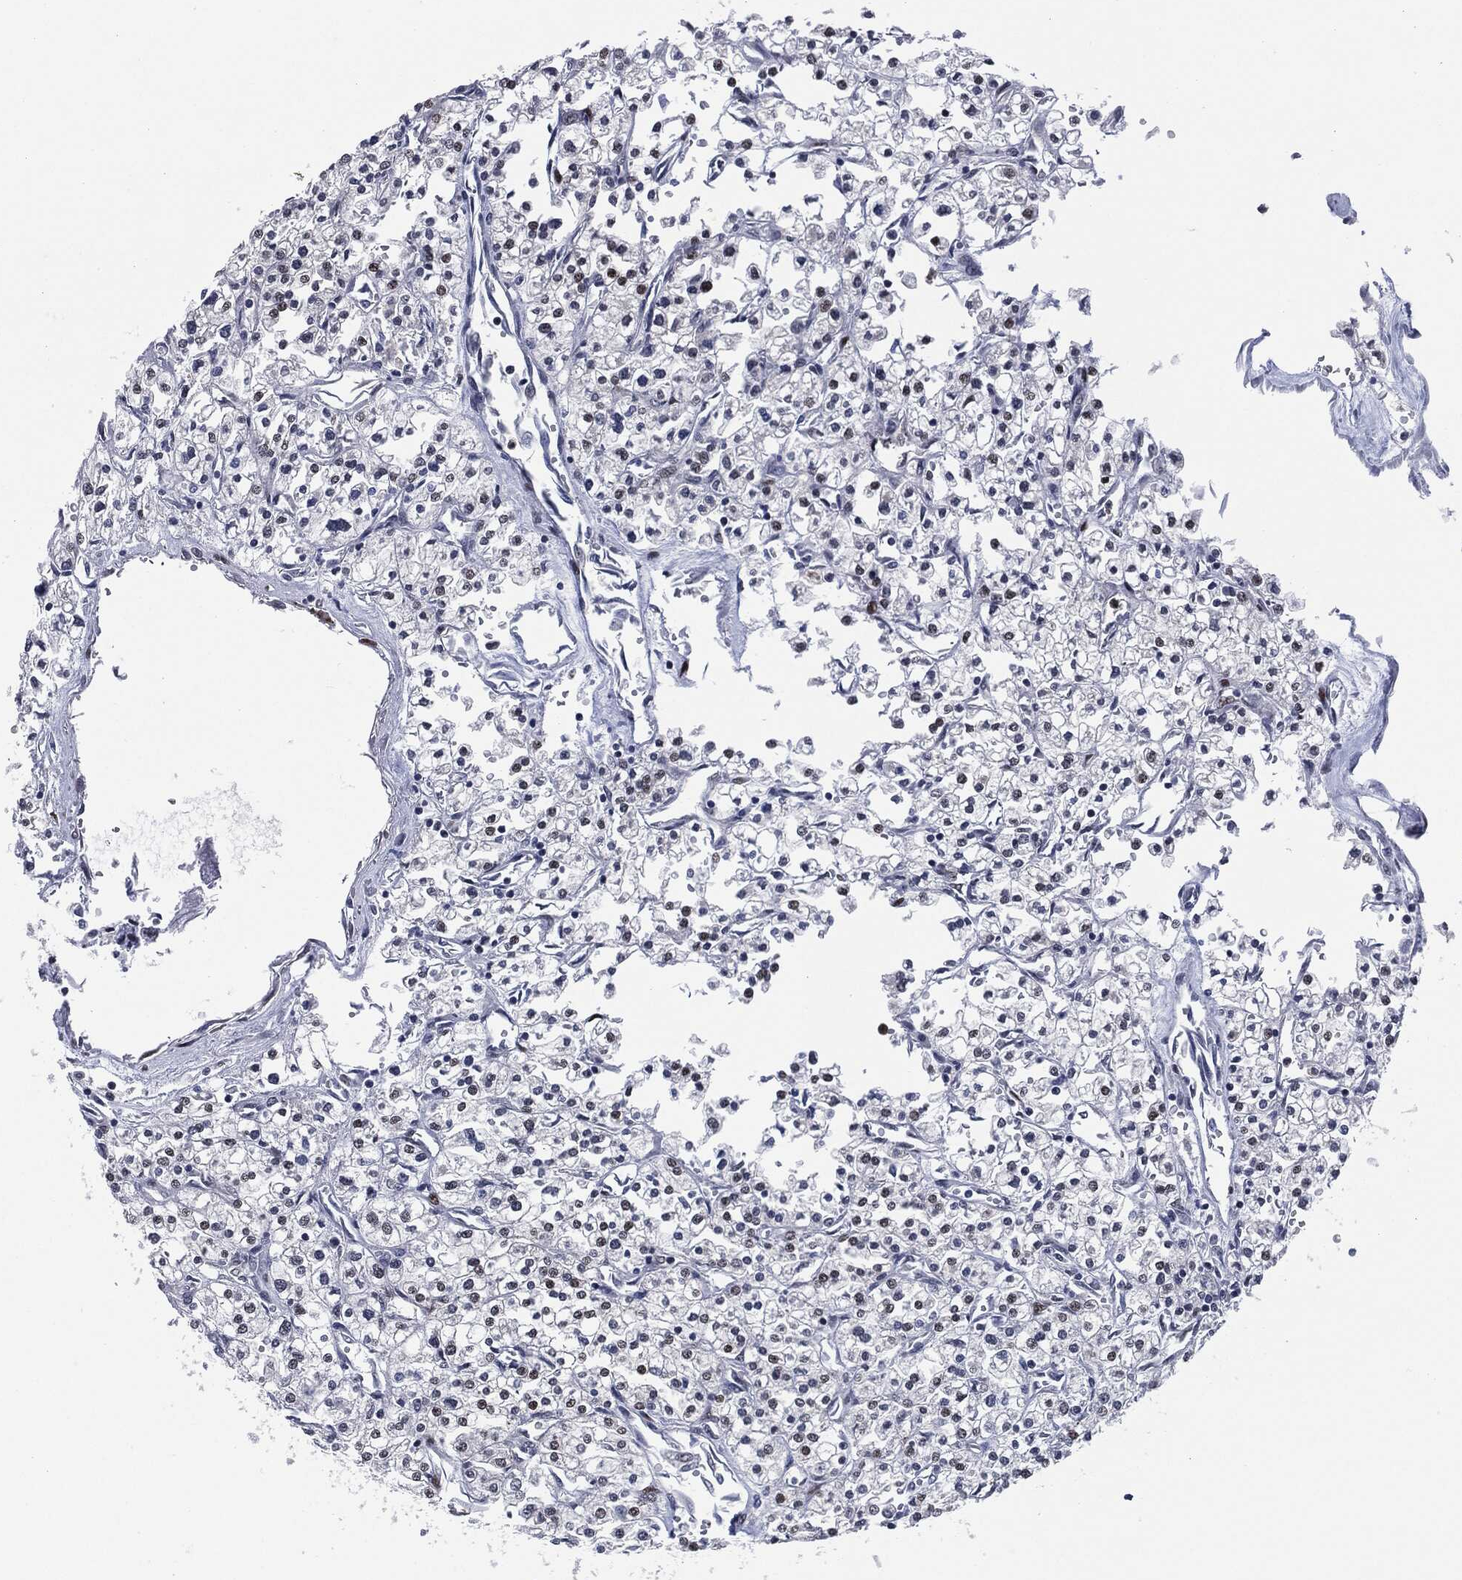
{"staining": {"intensity": "weak", "quantity": "<25%", "location": "nuclear"}, "tissue": "renal cancer", "cell_type": "Tumor cells", "image_type": "cancer", "snomed": [{"axis": "morphology", "description": "Adenocarcinoma, NOS"}, {"axis": "topography", "description": "Kidney"}], "caption": "Immunohistochemical staining of human renal adenocarcinoma exhibits no significant positivity in tumor cells.", "gene": "AKT2", "patient": {"sex": "male", "age": 80}}